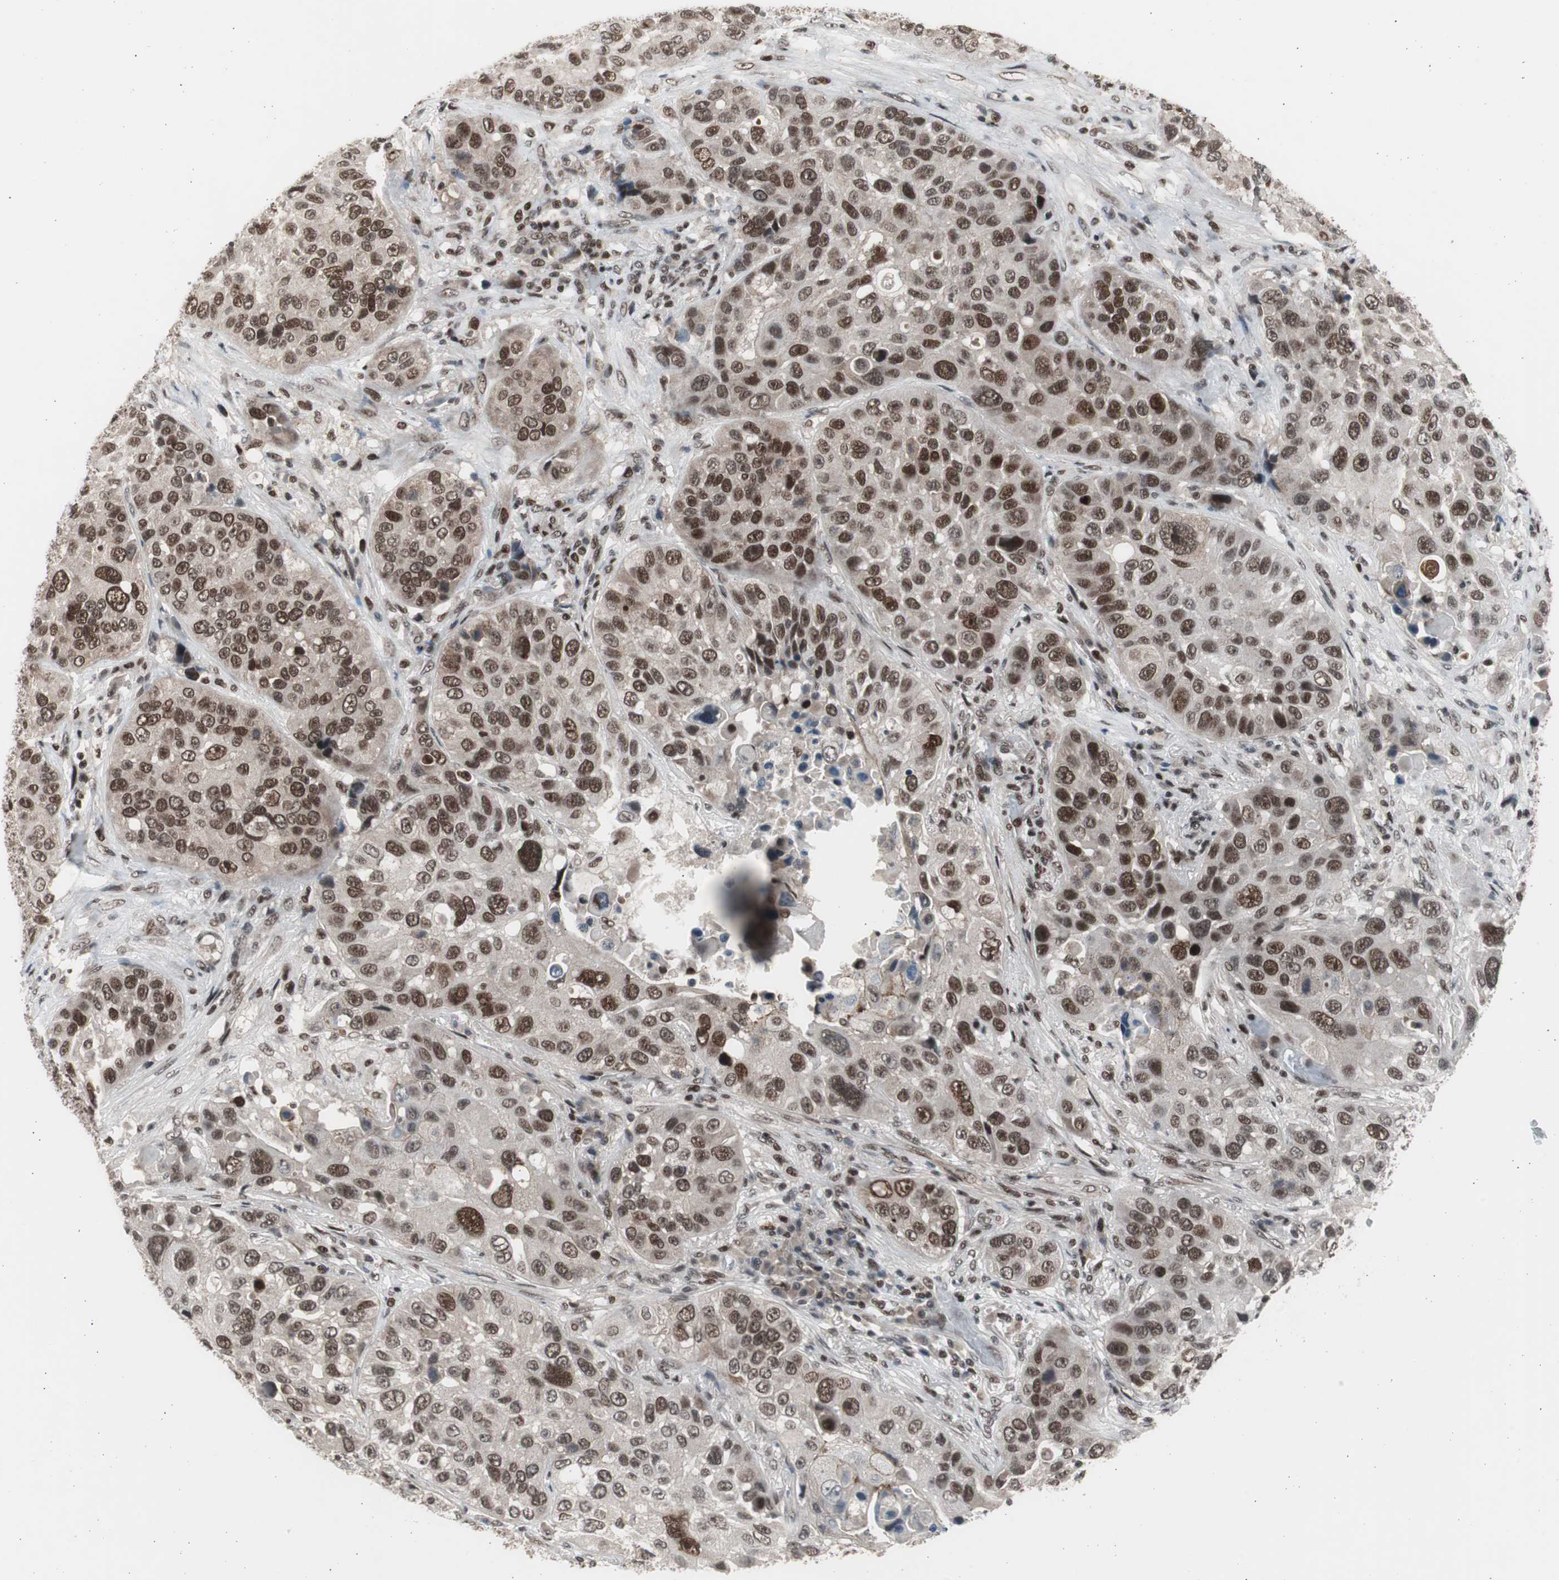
{"staining": {"intensity": "strong", "quantity": ">75%", "location": "nuclear"}, "tissue": "lung cancer", "cell_type": "Tumor cells", "image_type": "cancer", "snomed": [{"axis": "morphology", "description": "Squamous cell carcinoma, NOS"}, {"axis": "topography", "description": "Lung"}], "caption": "A high amount of strong nuclear expression is present in about >75% of tumor cells in squamous cell carcinoma (lung) tissue.", "gene": "RPA1", "patient": {"sex": "male", "age": 57}}